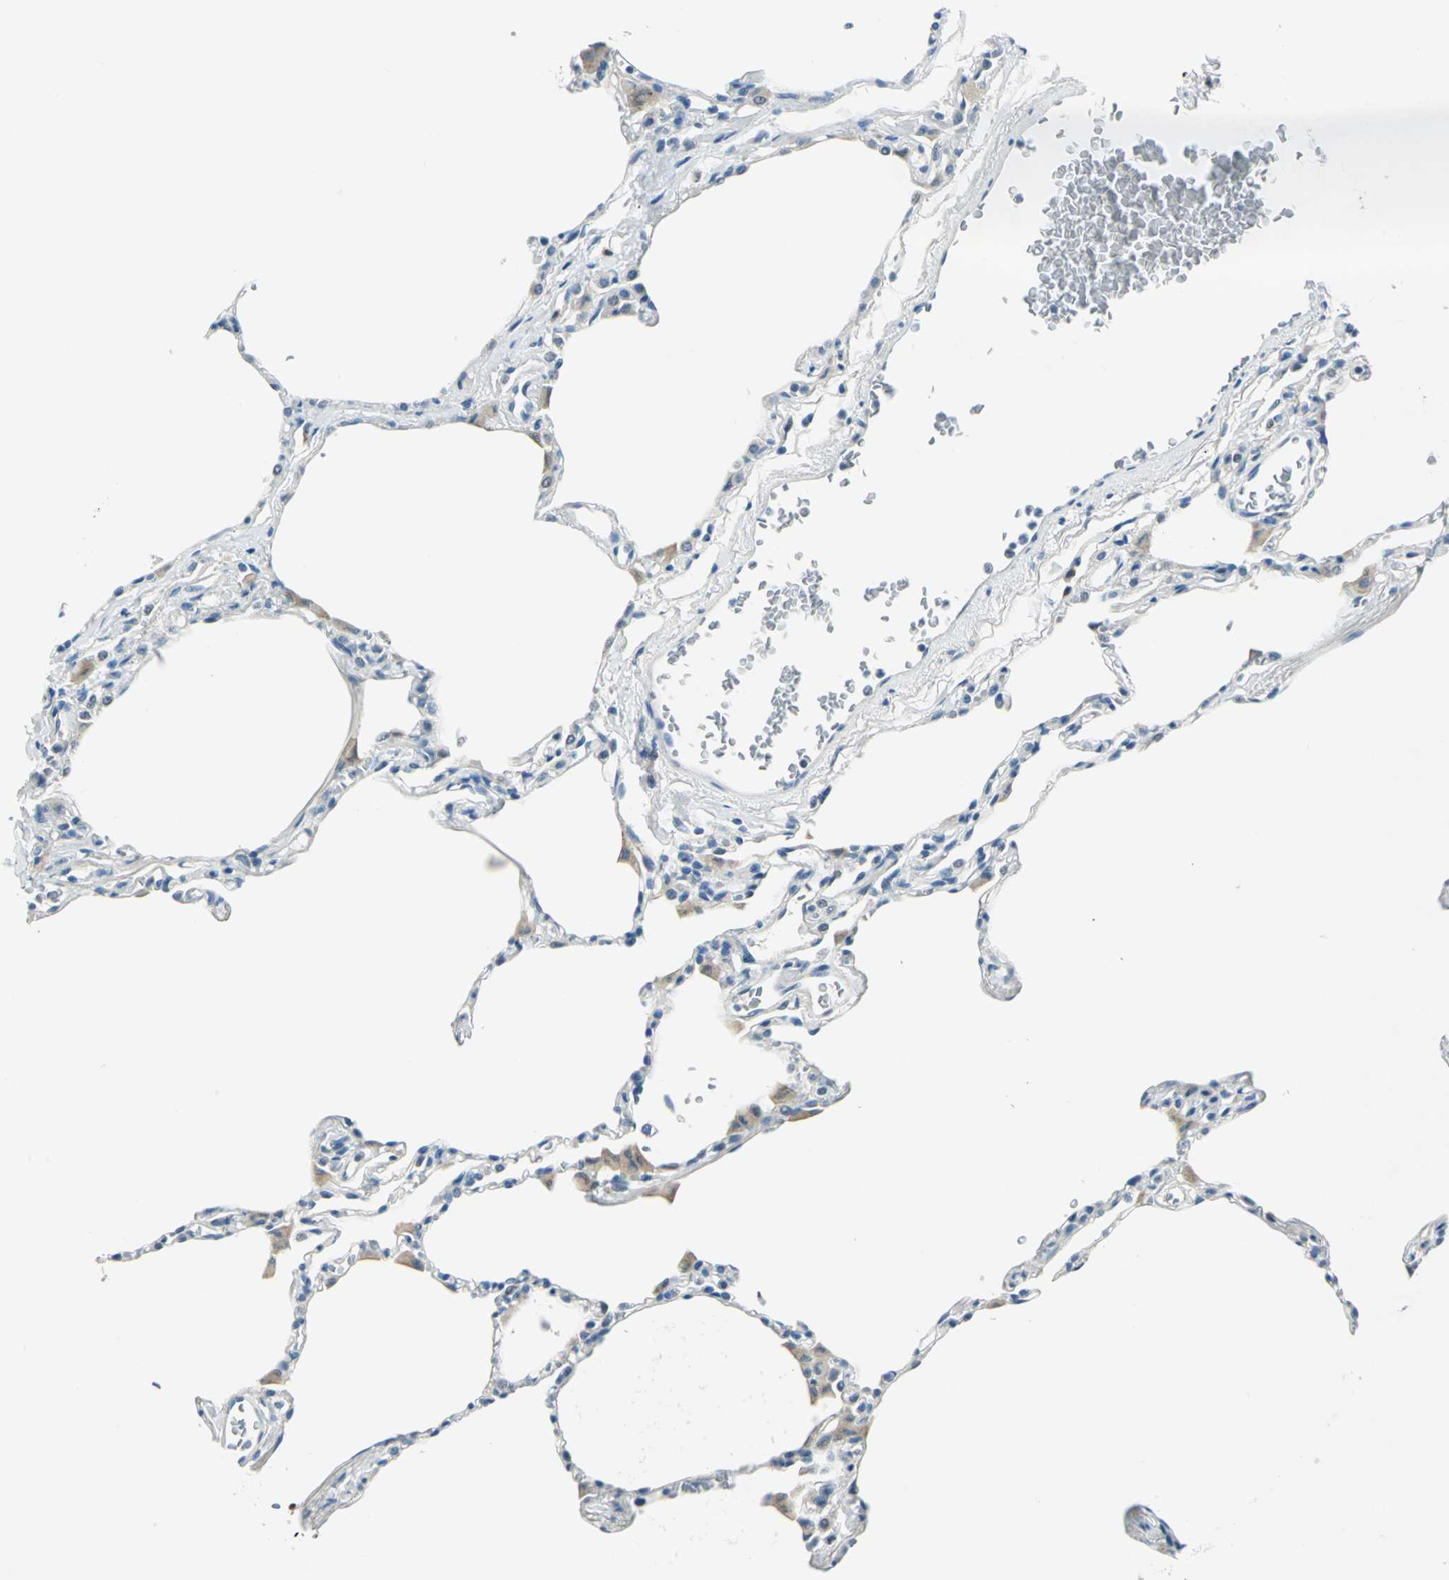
{"staining": {"intensity": "negative", "quantity": "none", "location": "none"}, "tissue": "lung", "cell_type": "Alveolar cells", "image_type": "normal", "snomed": [{"axis": "morphology", "description": "Normal tissue, NOS"}, {"axis": "topography", "description": "Lung"}], "caption": "Immunohistochemical staining of normal human lung reveals no significant expression in alveolar cells.", "gene": "AKR1A1", "patient": {"sex": "female", "age": 49}}